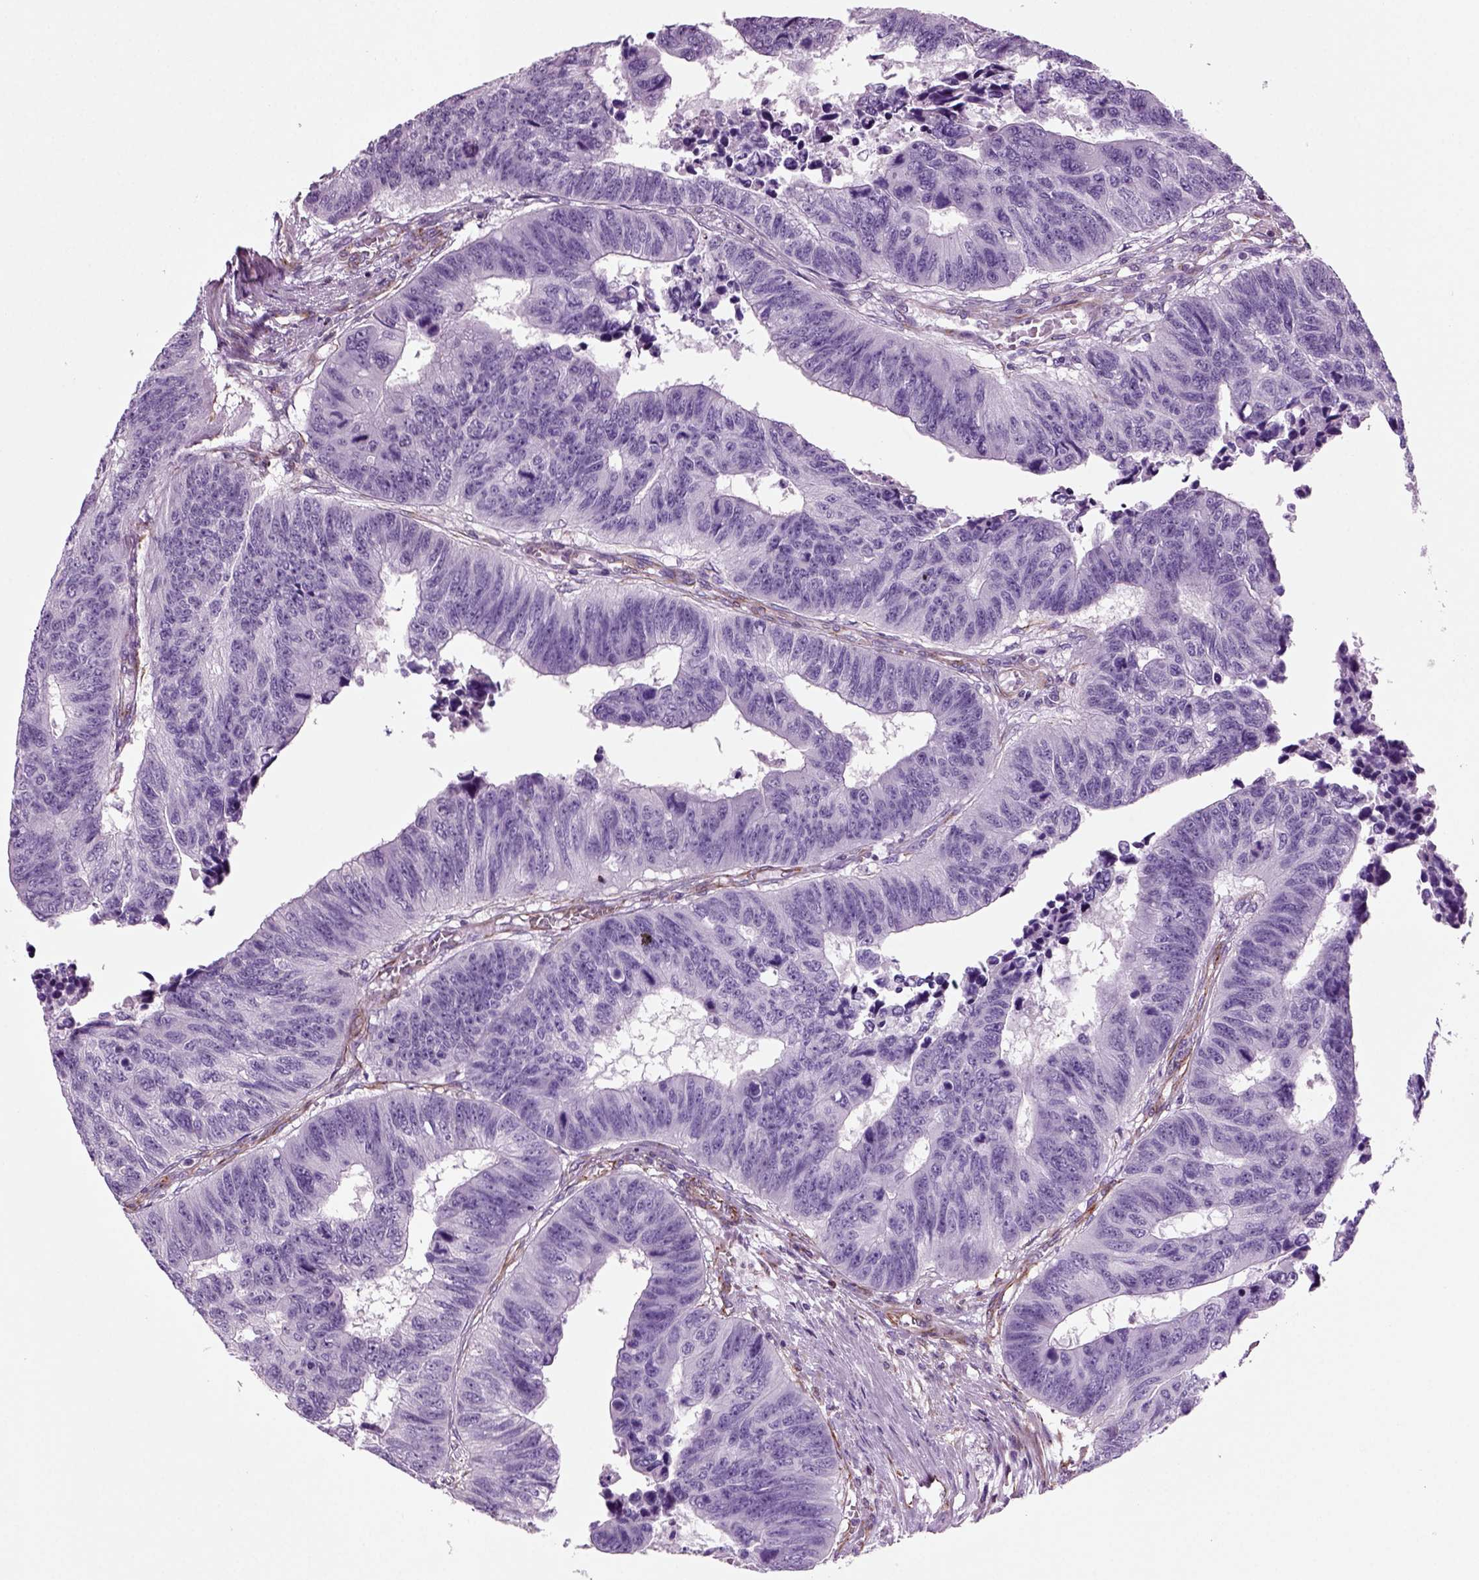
{"staining": {"intensity": "negative", "quantity": "none", "location": "none"}, "tissue": "colorectal cancer", "cell_type": "Tumor cells", "image_type": "cancer", "snomed": [{"axis": "morphology", "description": "Adenocarcinoma, NOS"}, {"axis": "topography", "description": "Rectum"}], "caption": "This is an IHC micrograph of colorectal cancer. There is no positivity in tumor cells.", "gene": "ACER3", "patient": {"sex": "female", "age": 85}}